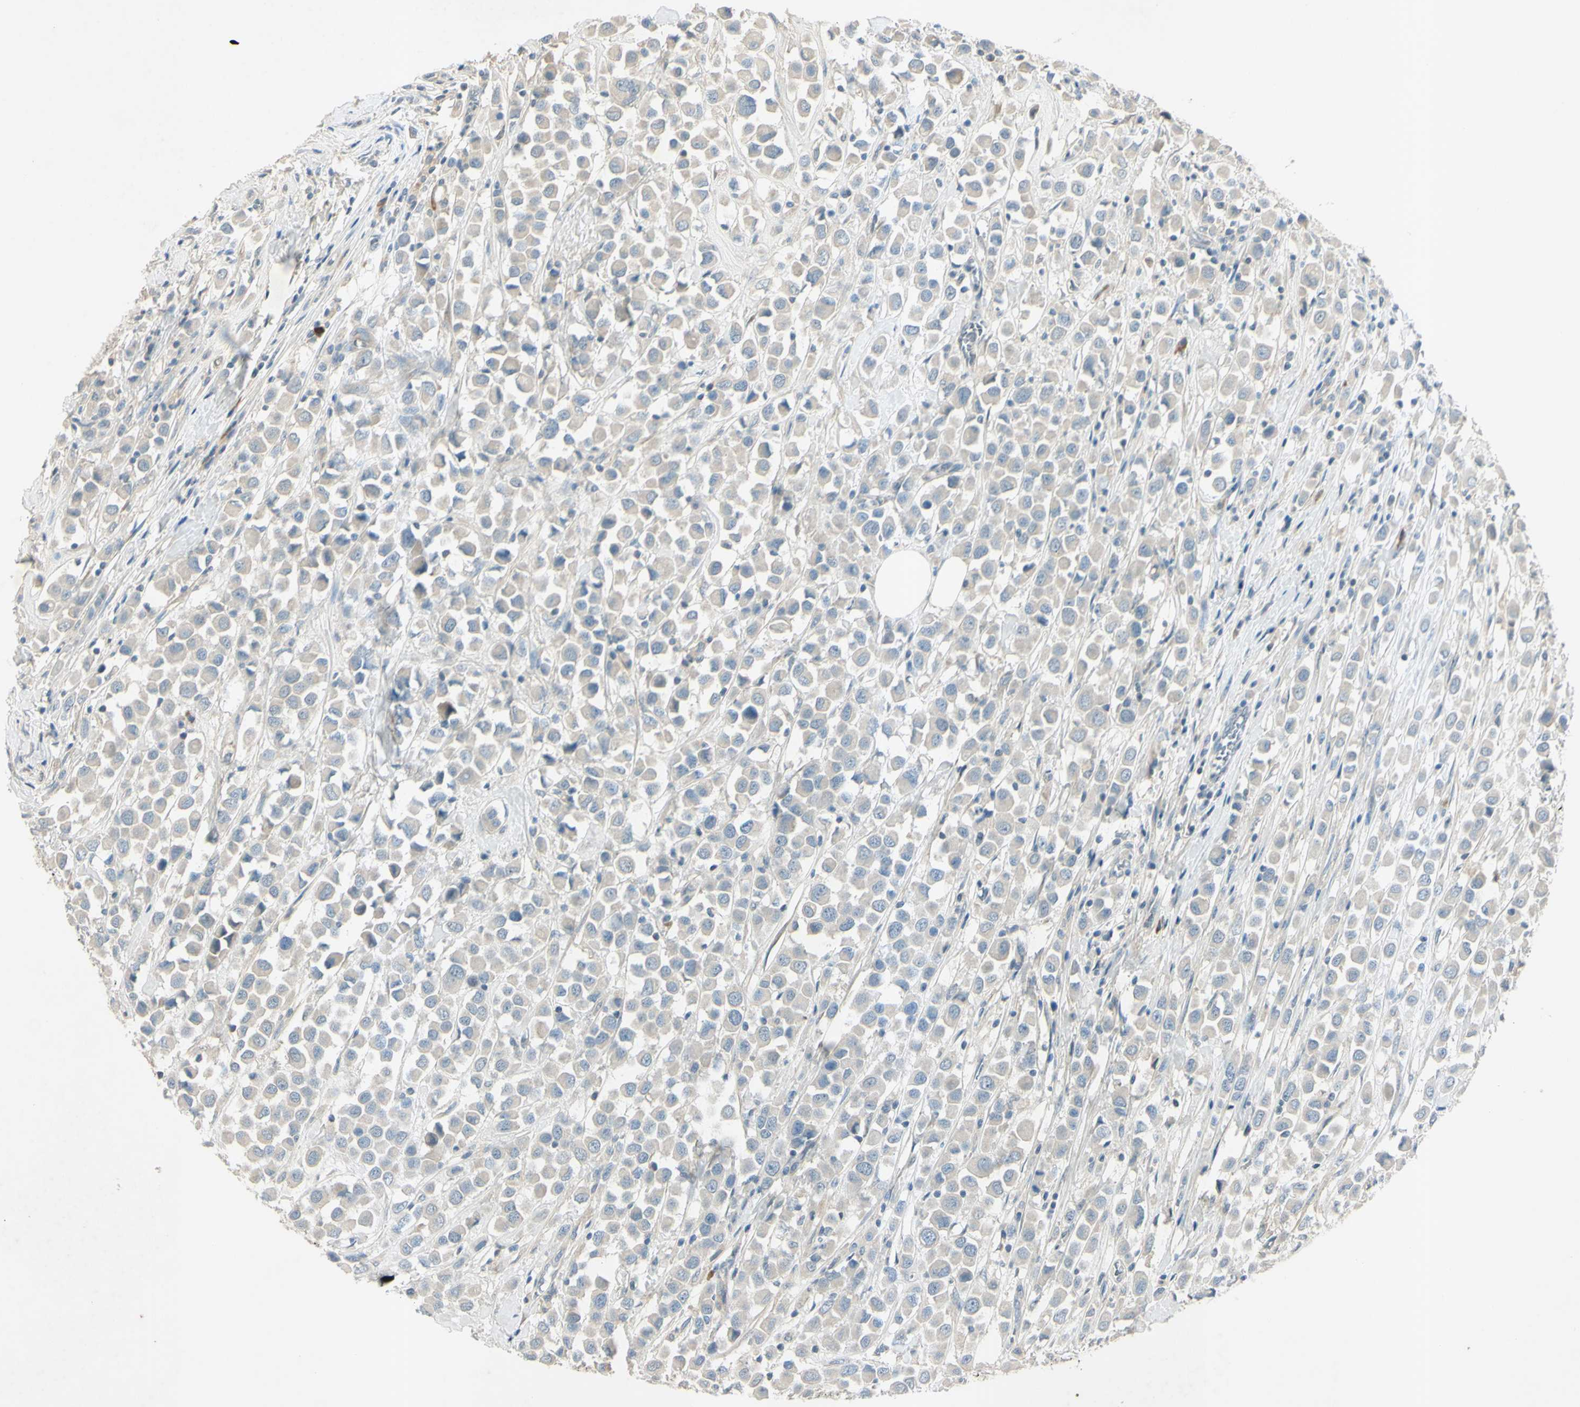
{"staining": {"intensity": "negative", "quantity": "none", "location": "none"}, "tissue": "breast cancer", "cell_type": "Tumor cells", "image_type": "cancer", "snomed": [{"axis": "morphology", "description": "Duct carcinoma"}, {"axis": "topography", "description": "Breast"}], "caption": "This is an IHC image of human breast cancer (infiltrating ductal carcinoma). There is no positivity in tumor cells.", "gene": "AATK", "patient": {"sex": "female", "age": 61}}